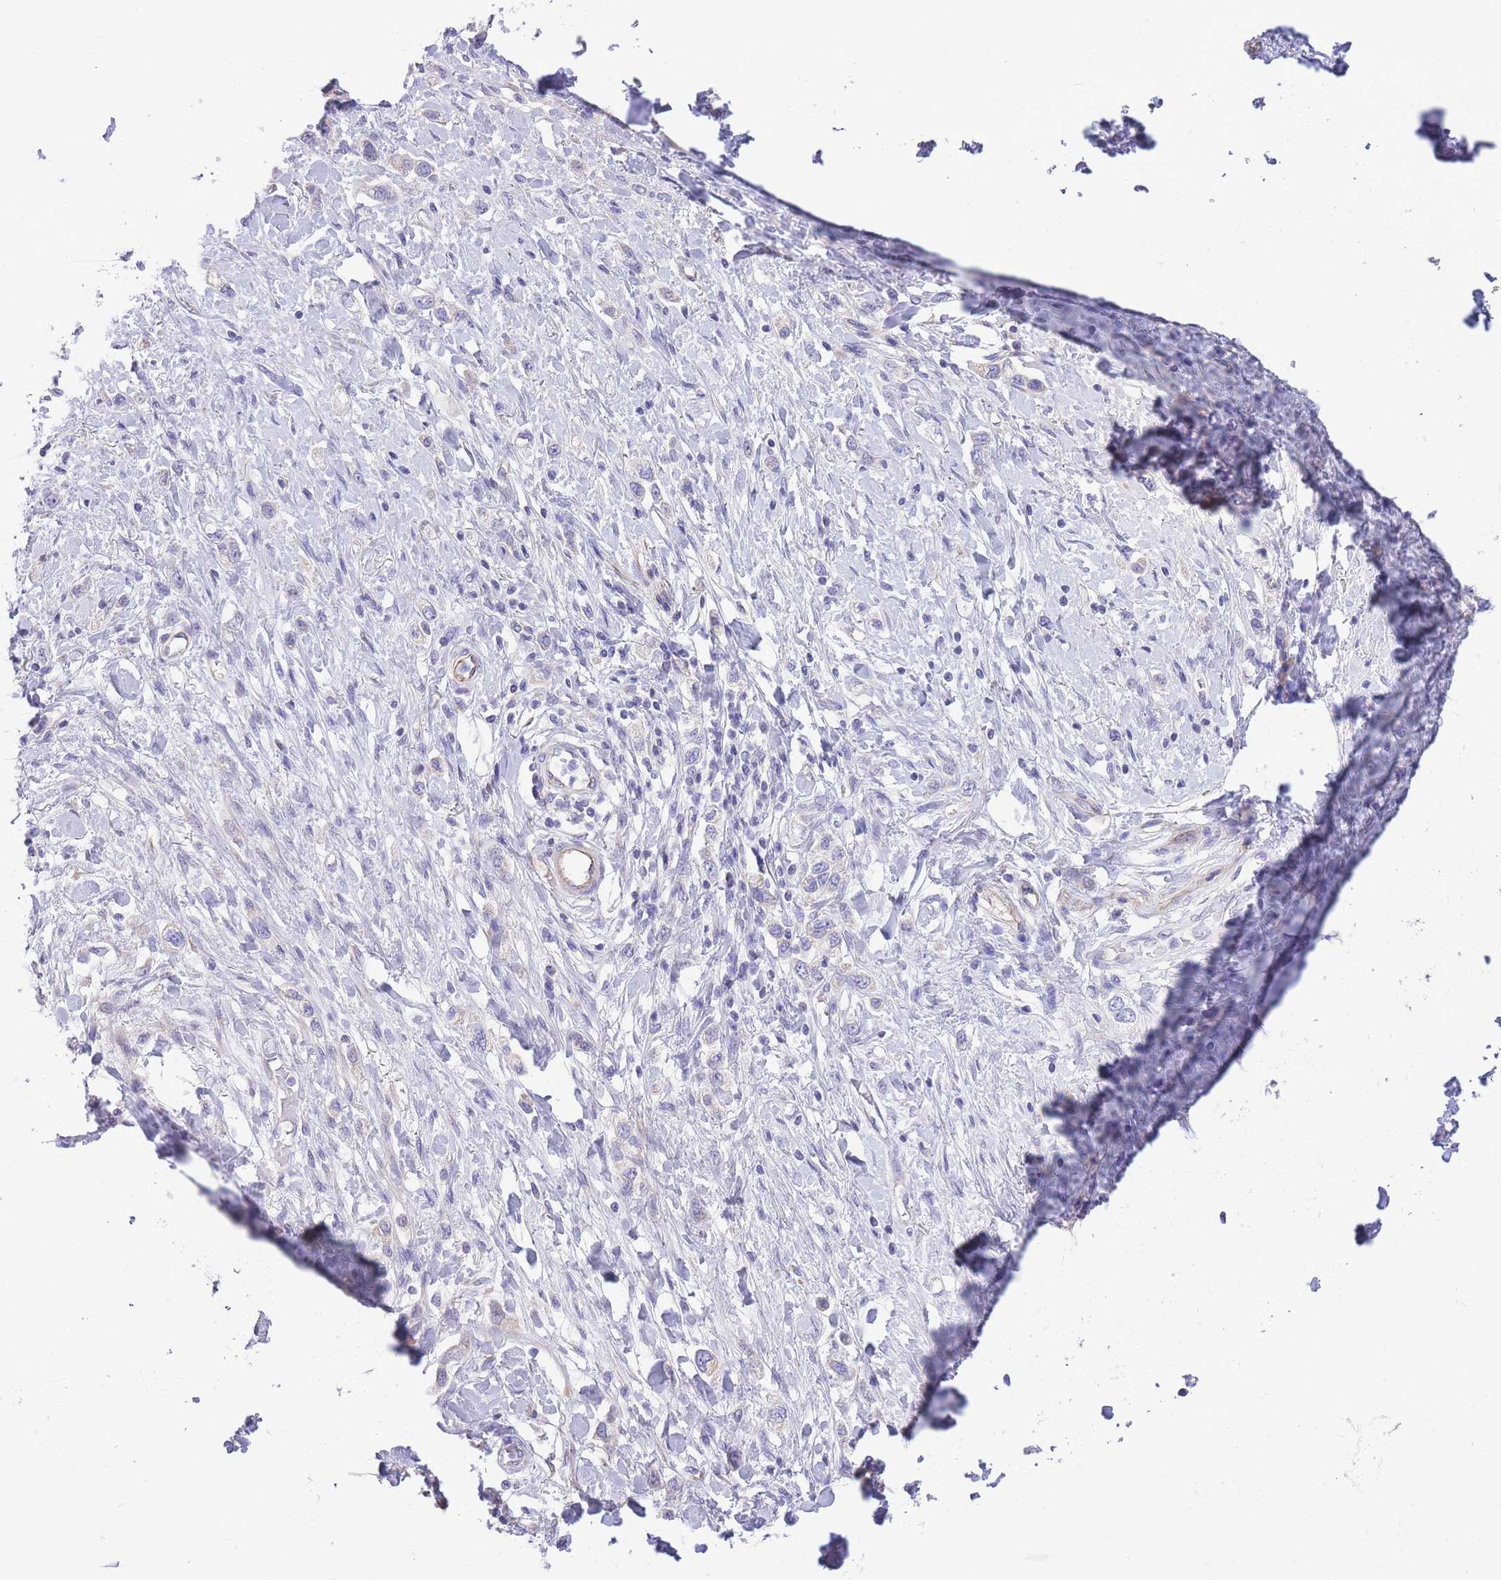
{"staining": {"intensity": "negative", "quantity": "none", "location": "none"}, "tissue": "stomach cancer", "cell_type": "Tumor cells", "image_type": "cancer", "snomed": [{"axis": "morphology", "description": "Adenocarcinoma, NOS"}, {"axis": "topography", "description": "Stomach"}], "caption": "Photomicrograph shows no protein staining in tumor cells of stomach cancer (adenocarcinoma) tissue.", "gene": "RHOU", "patient": {"sex": "female", "age": 65}}